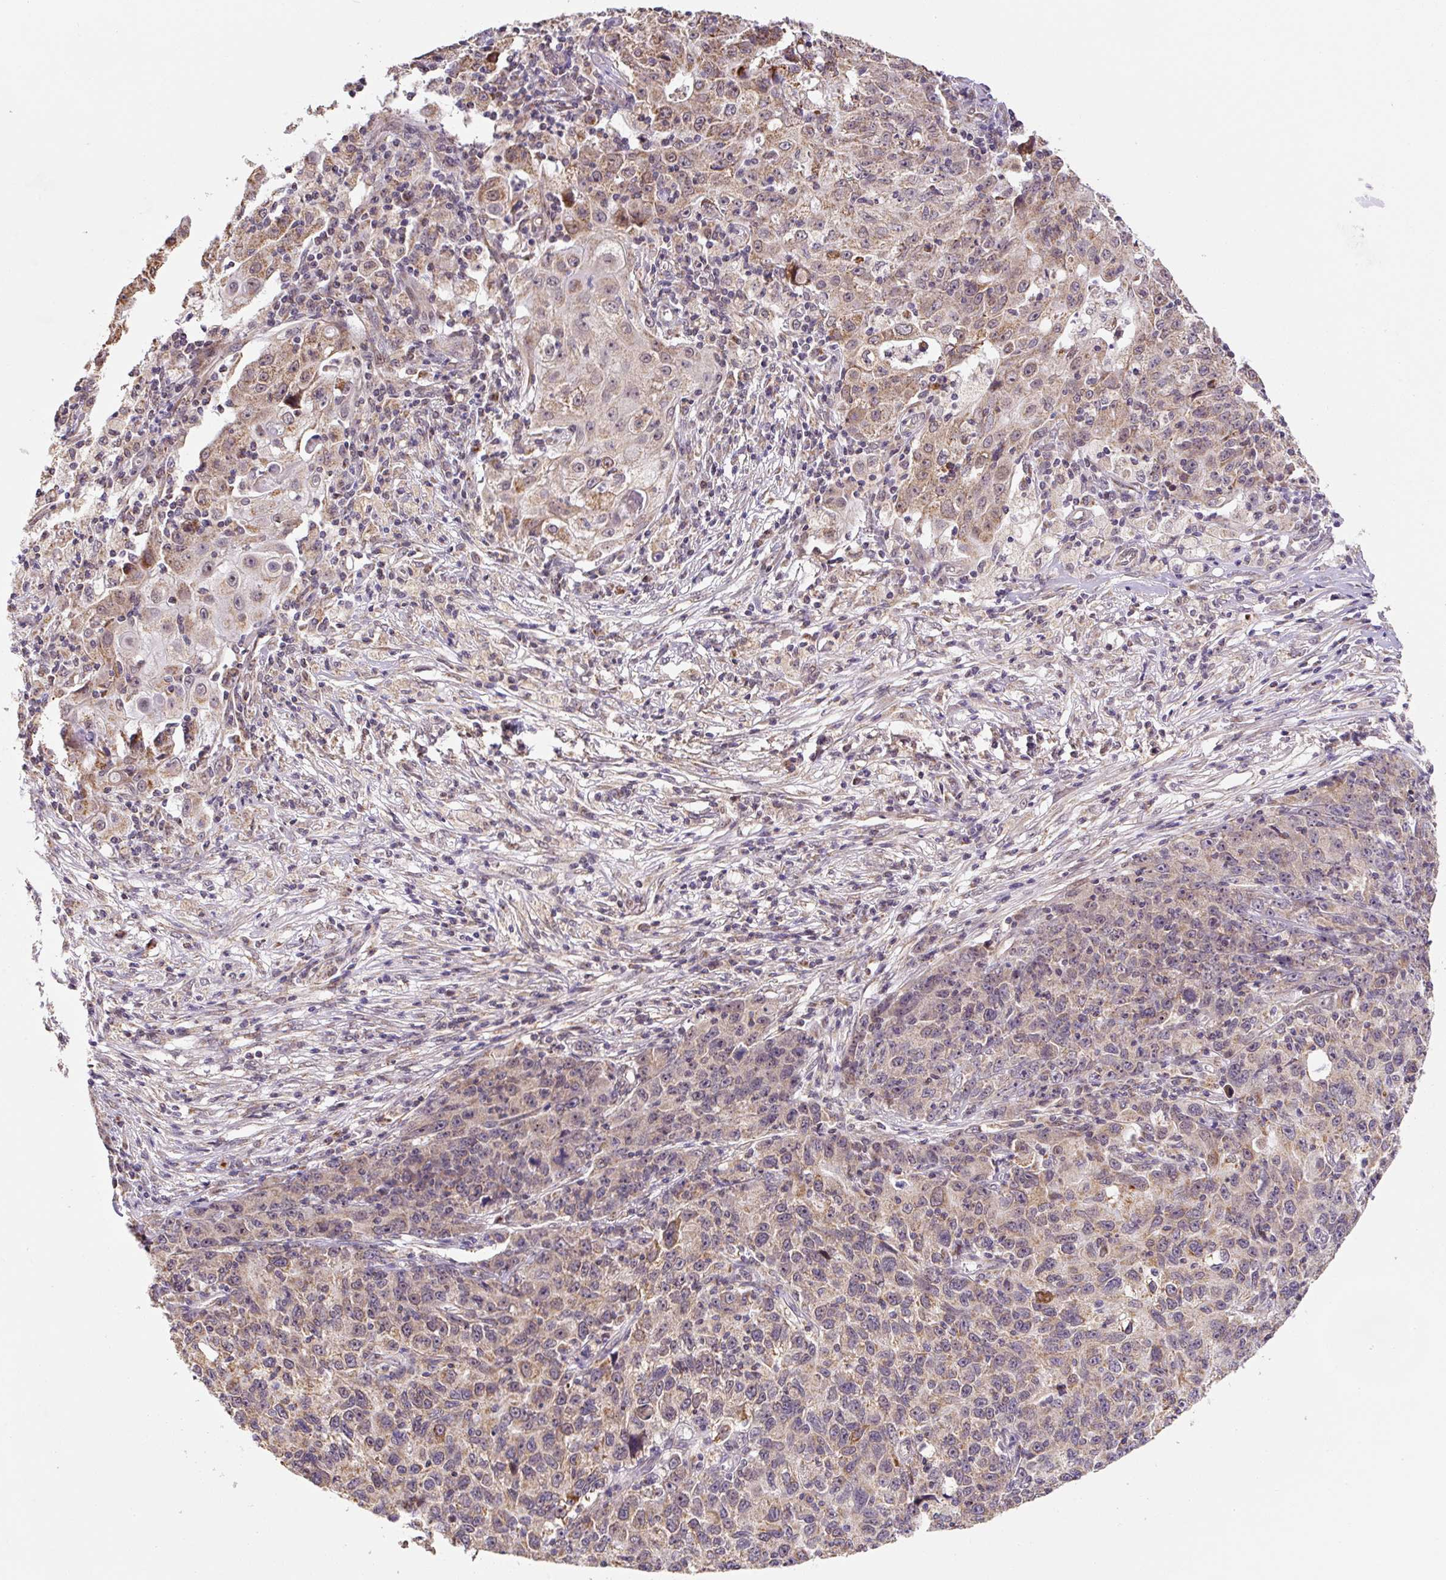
{"staining": {"intensity": "moderate", "quantity": ">75%", "location": "cytoplasmic/membranous"}, "tissue": "ovarian cancer", "cell_type": "Tumor cells", "image_type": "cancer", "snomed": [{"axis": "morphology", "description": "Carcinoma, endometroid"}, {"axis": "topography", "description": "Ovary"}], "caption": "Immunohistochemistry image of neoplastic tissue: human endometroid carcinoma (ovarian) stained using IHC demonstrates medium levels of moderate protein expression localized specifically in the cytoplasmic/membranous of tumor cells, appearing as a cytoplasmic/membranous brown color.", "gene": "MFSD9", "patient": {"sex": "female", "age": 42}}